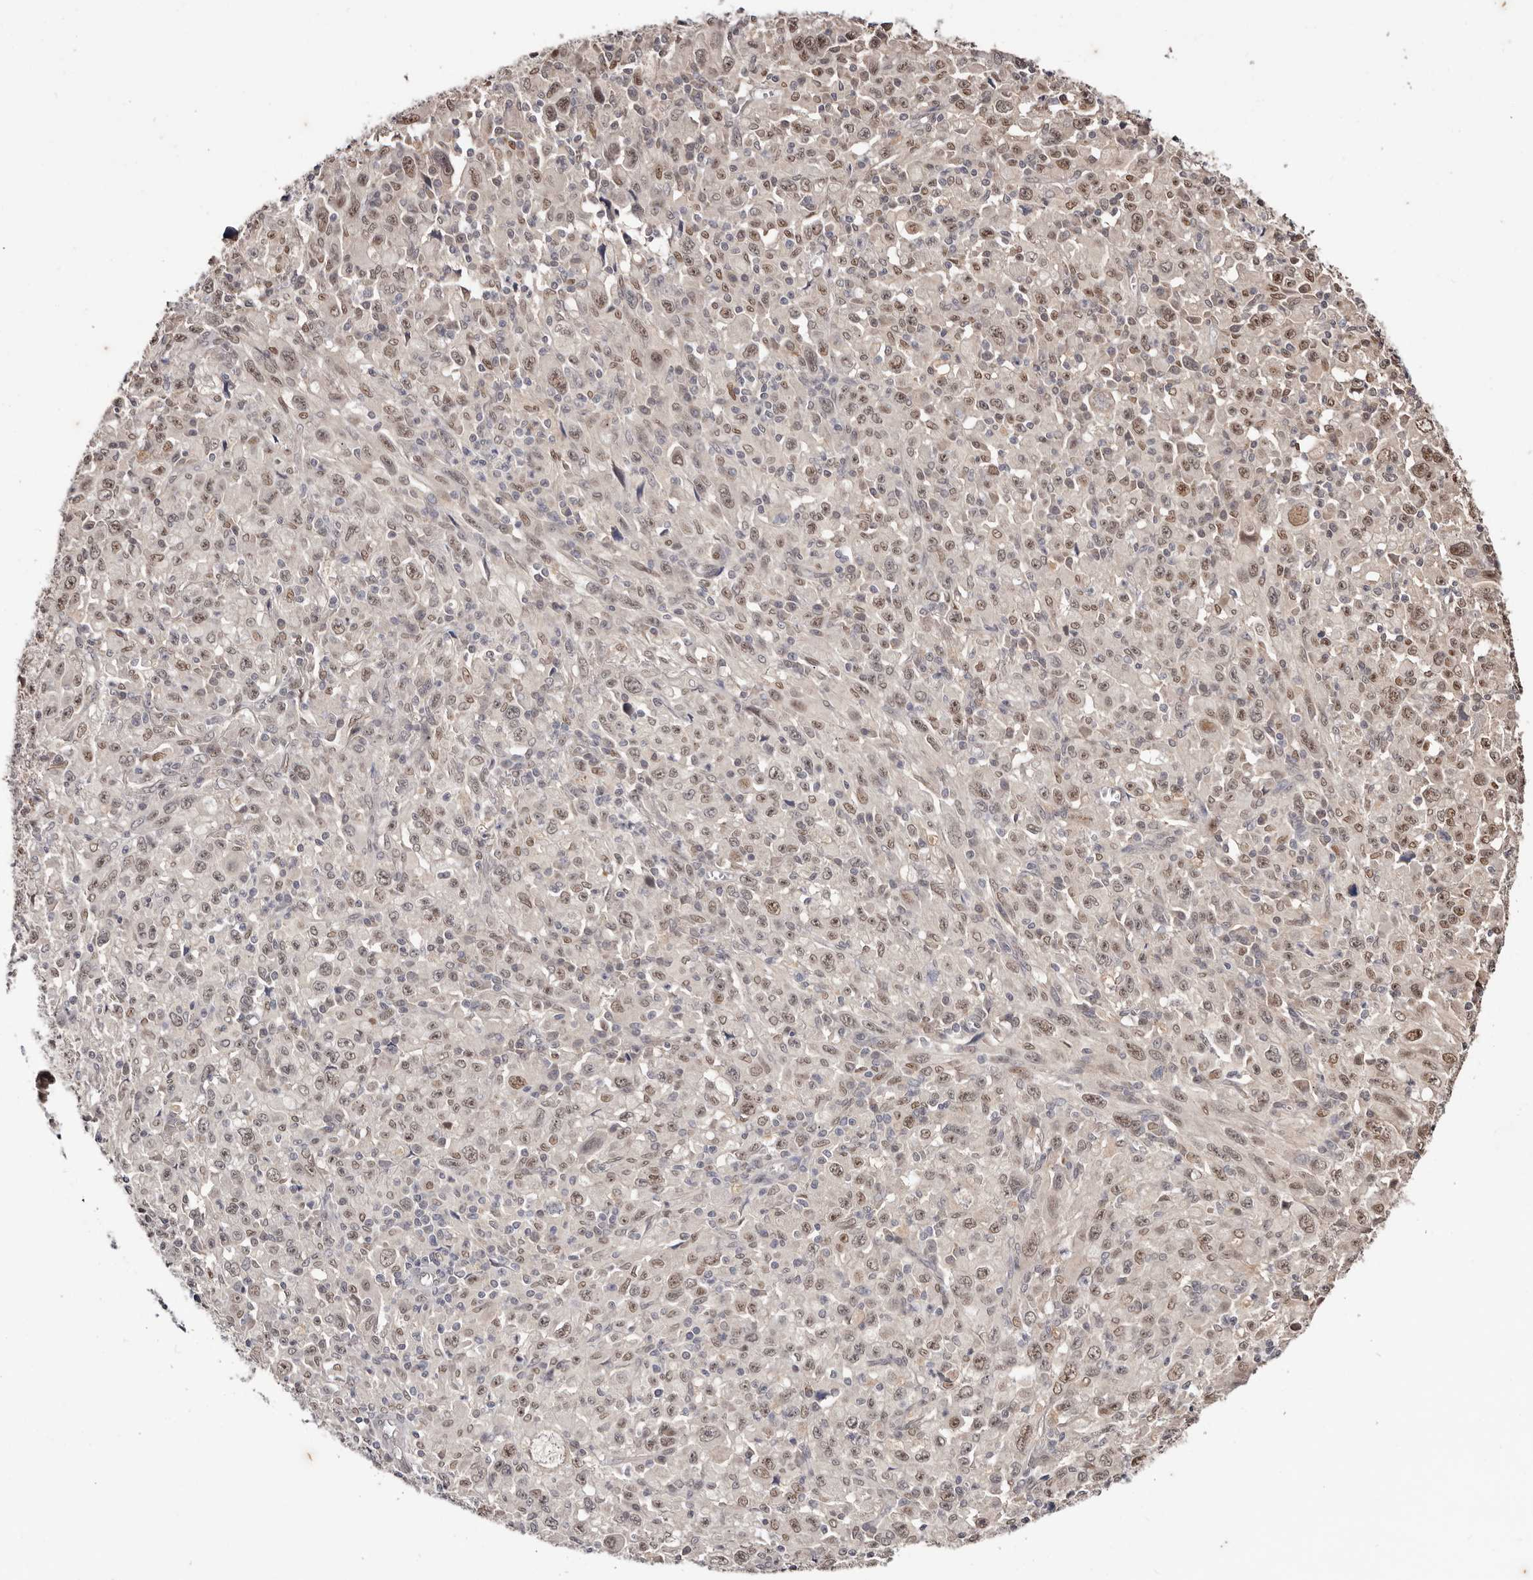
{"staining": {"intensity": "weak", "quantity": ">75%", "location": "nuclear"}, "tissue": "melanoma", "cell_type": "Tumor cells", "image_type": "cancer", "snomed": [{"axis": "morphology", "description": "Malignant melanoma, Metastatic site"}, {"axis": "topography", "description": "Skin"}], "caption": "Human melanoma stained for a protein (brown) displays weak nuclear positive expression in about >75% of tumor cells.", "gene": "TYW3", "patient": {"sex": "female", "age": 56}}